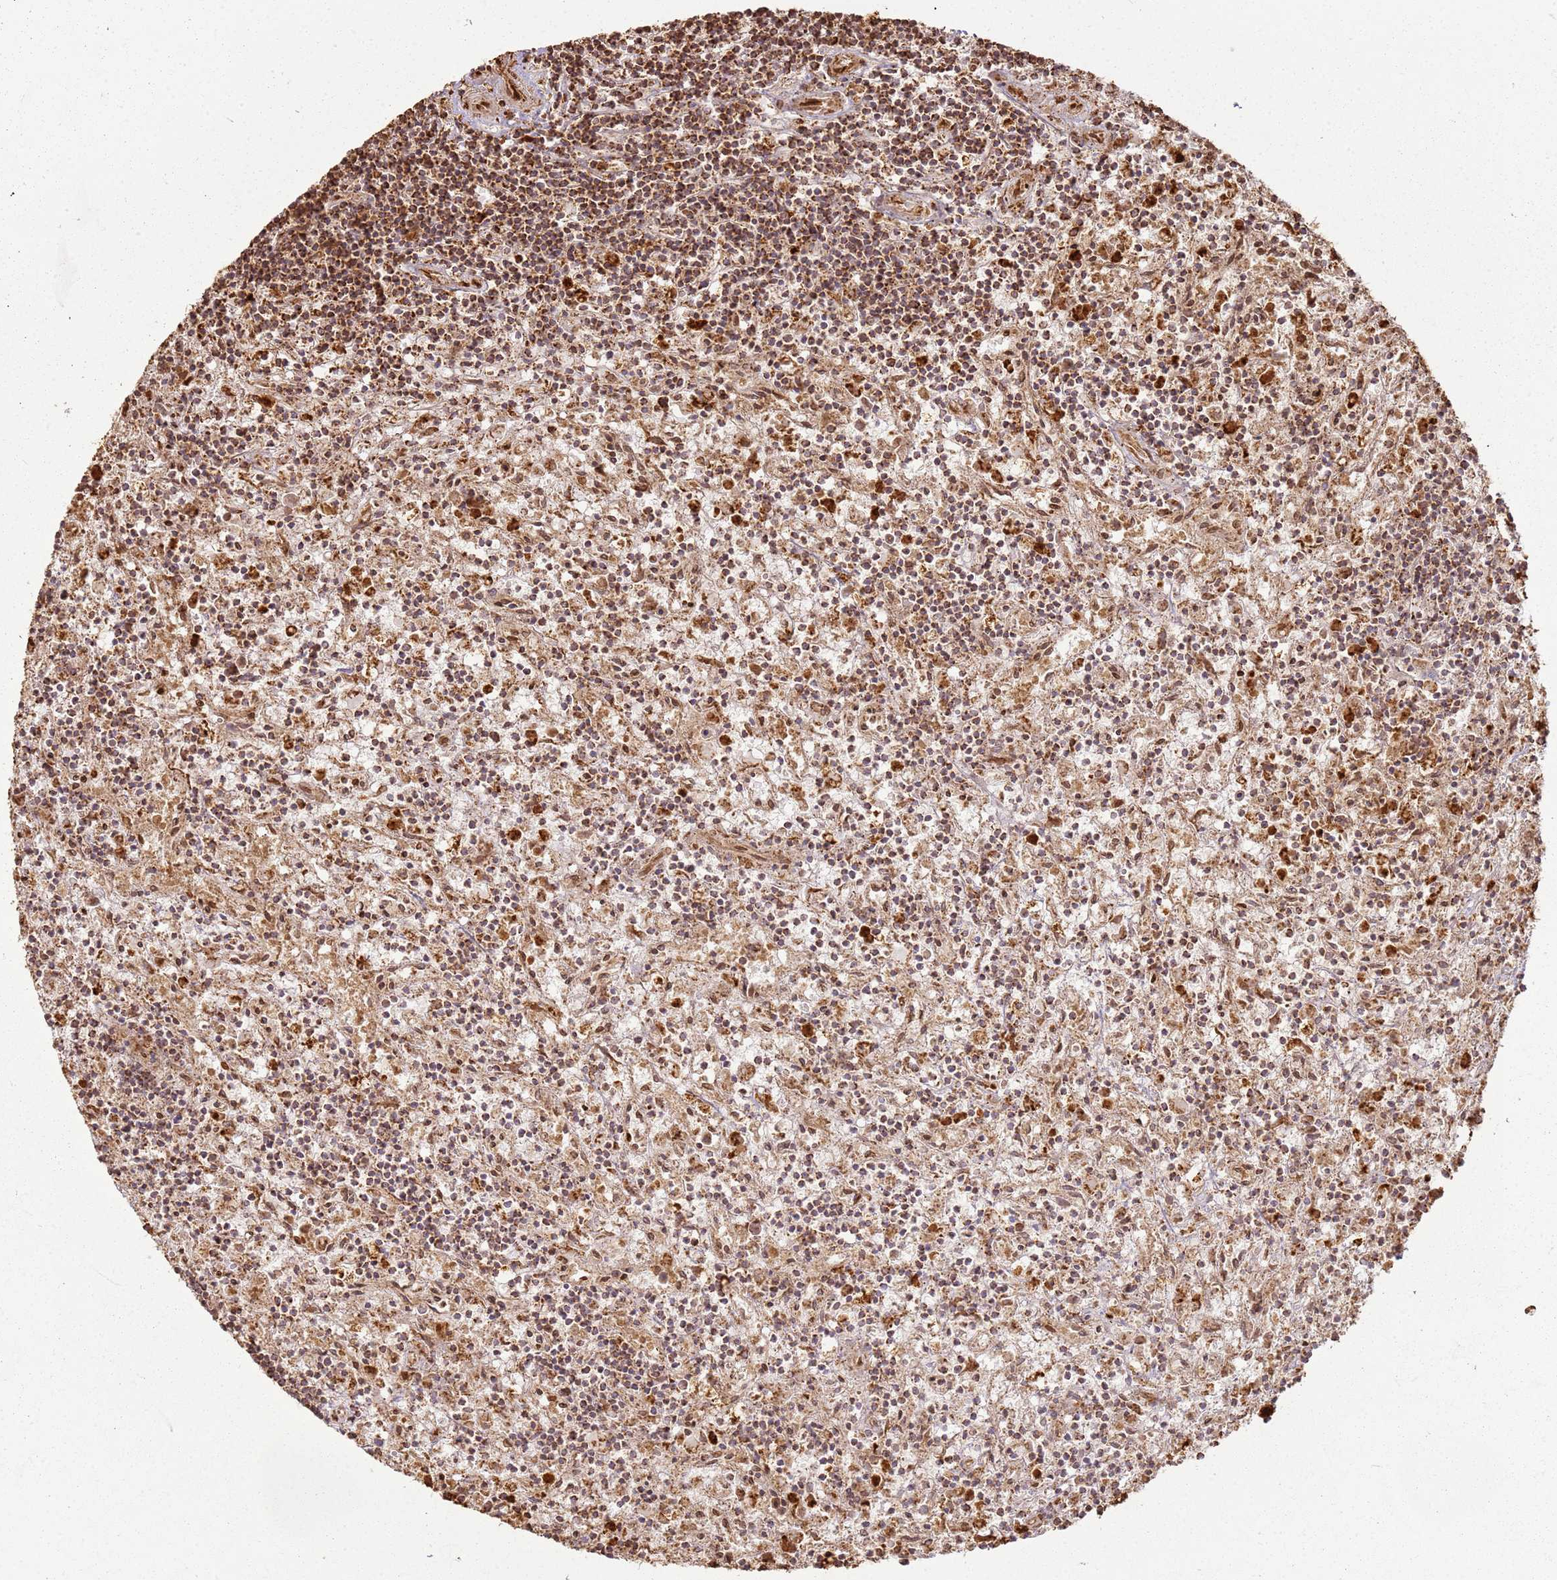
{"staining": {"intensity": "strong", "quantity": ">75%", "location": "cytoplasmic/membranous"}, "tissue": "lymphoma", "cell_type": "Tumor cells", "image_type": "cancer", "snomed": [{"axis": "morphology", "description": "Malignant lymphoma, non-Hodgkin's type, Low grade"}, {"axis": "topography", "description": "Spleen"}], "caption": "DAB (3,3'-diaminobenzidine) immunohistochemical staining of lymphoma reveals strong cytoplasmic/membranous protein expression in approximately >75% of tumor cells.", "gene": "DDX59", "patient": {"sex": "male", "age": 76}}